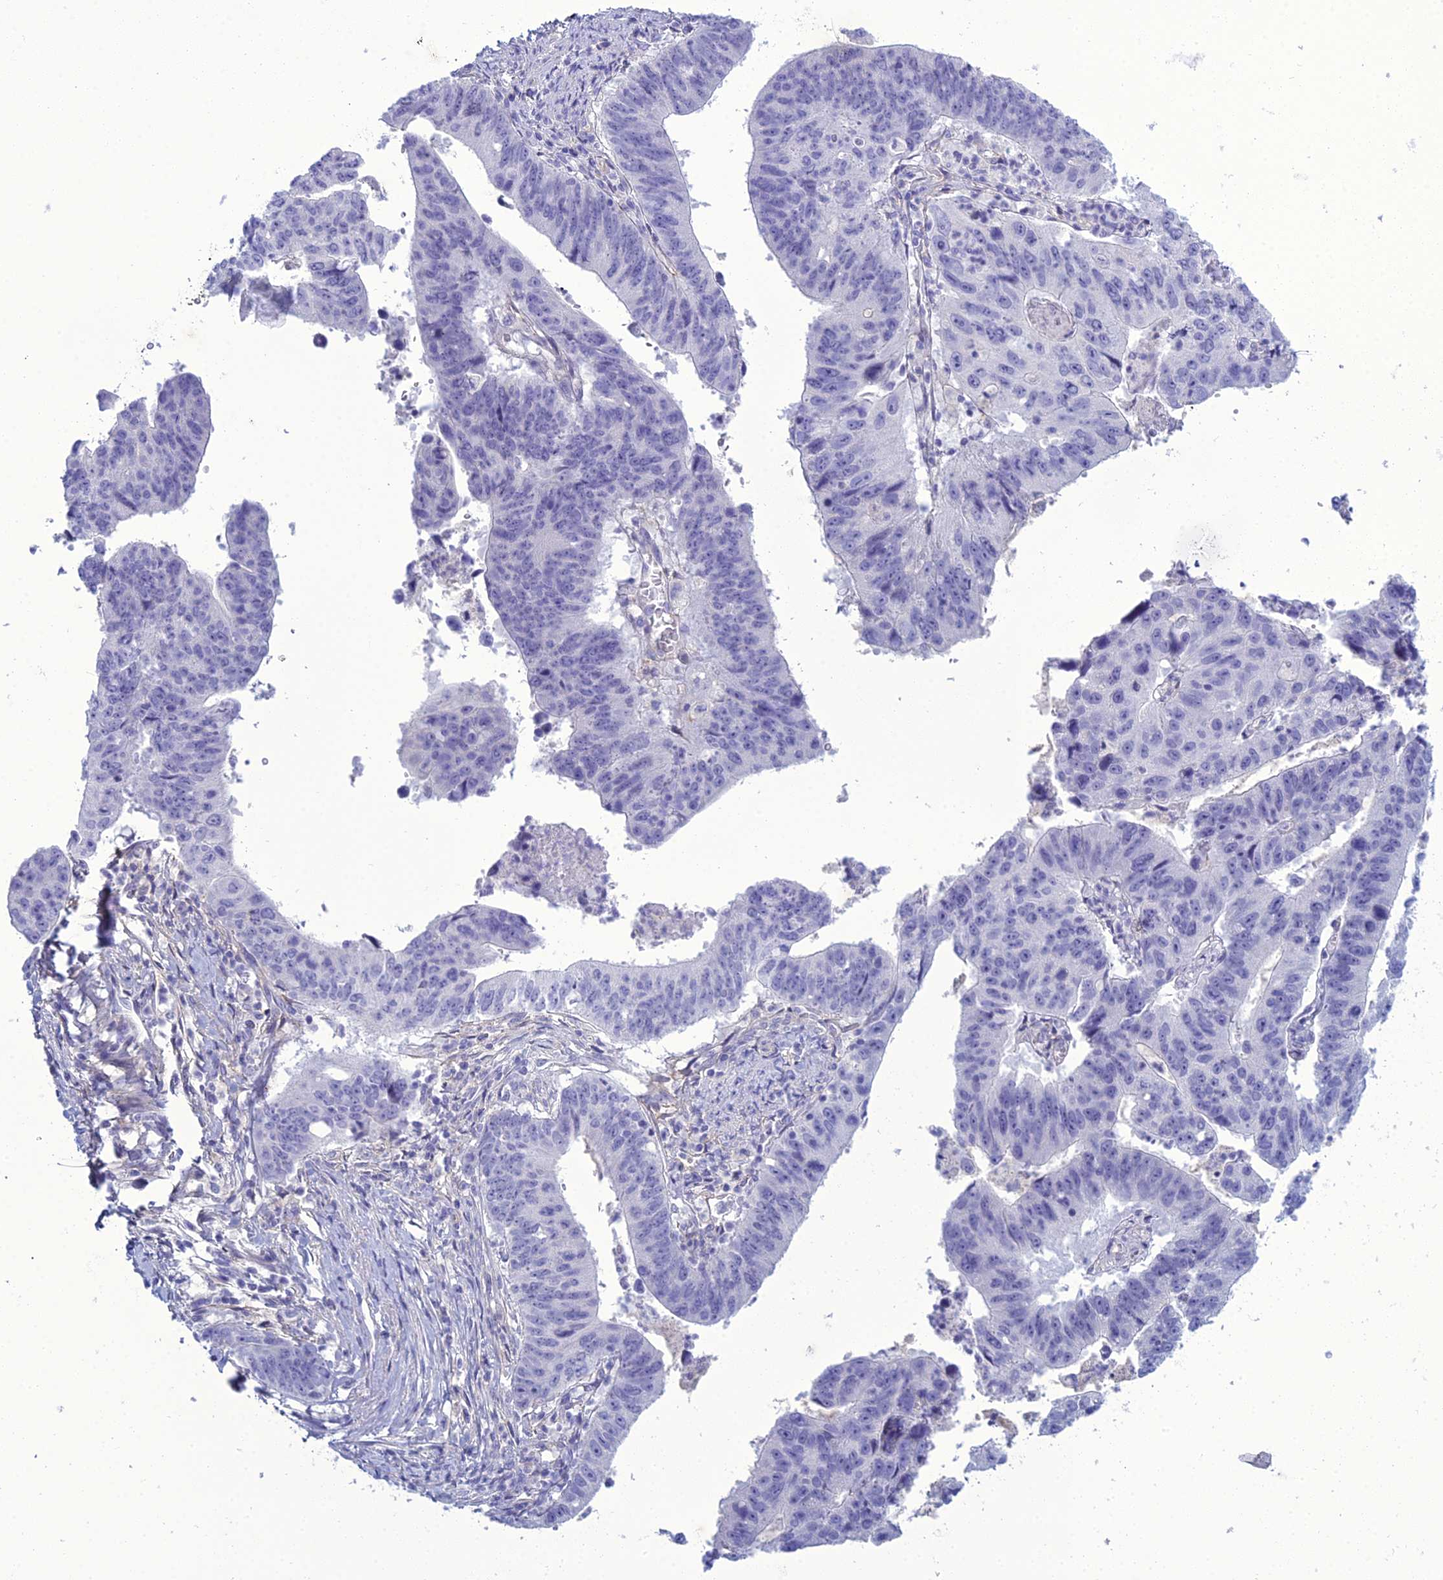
{"staining": {"intensity": "negative", "quantity": "none", "location": "none"}, "tissue": "stomach cancer", "cell_type": "Tumor cells", "image_type": "cancer", "snomed": [{"axis": "morphology", "description": "Adenocarcinoma, NOS"}, {"axis": "topography", "description": "Stomach"}], "caption": "The histopathology image displays no staining of tumor cells in stomach adenocarcinoma.", "gene": "ACE", "patient": {"sex": "male", "age": 59}}